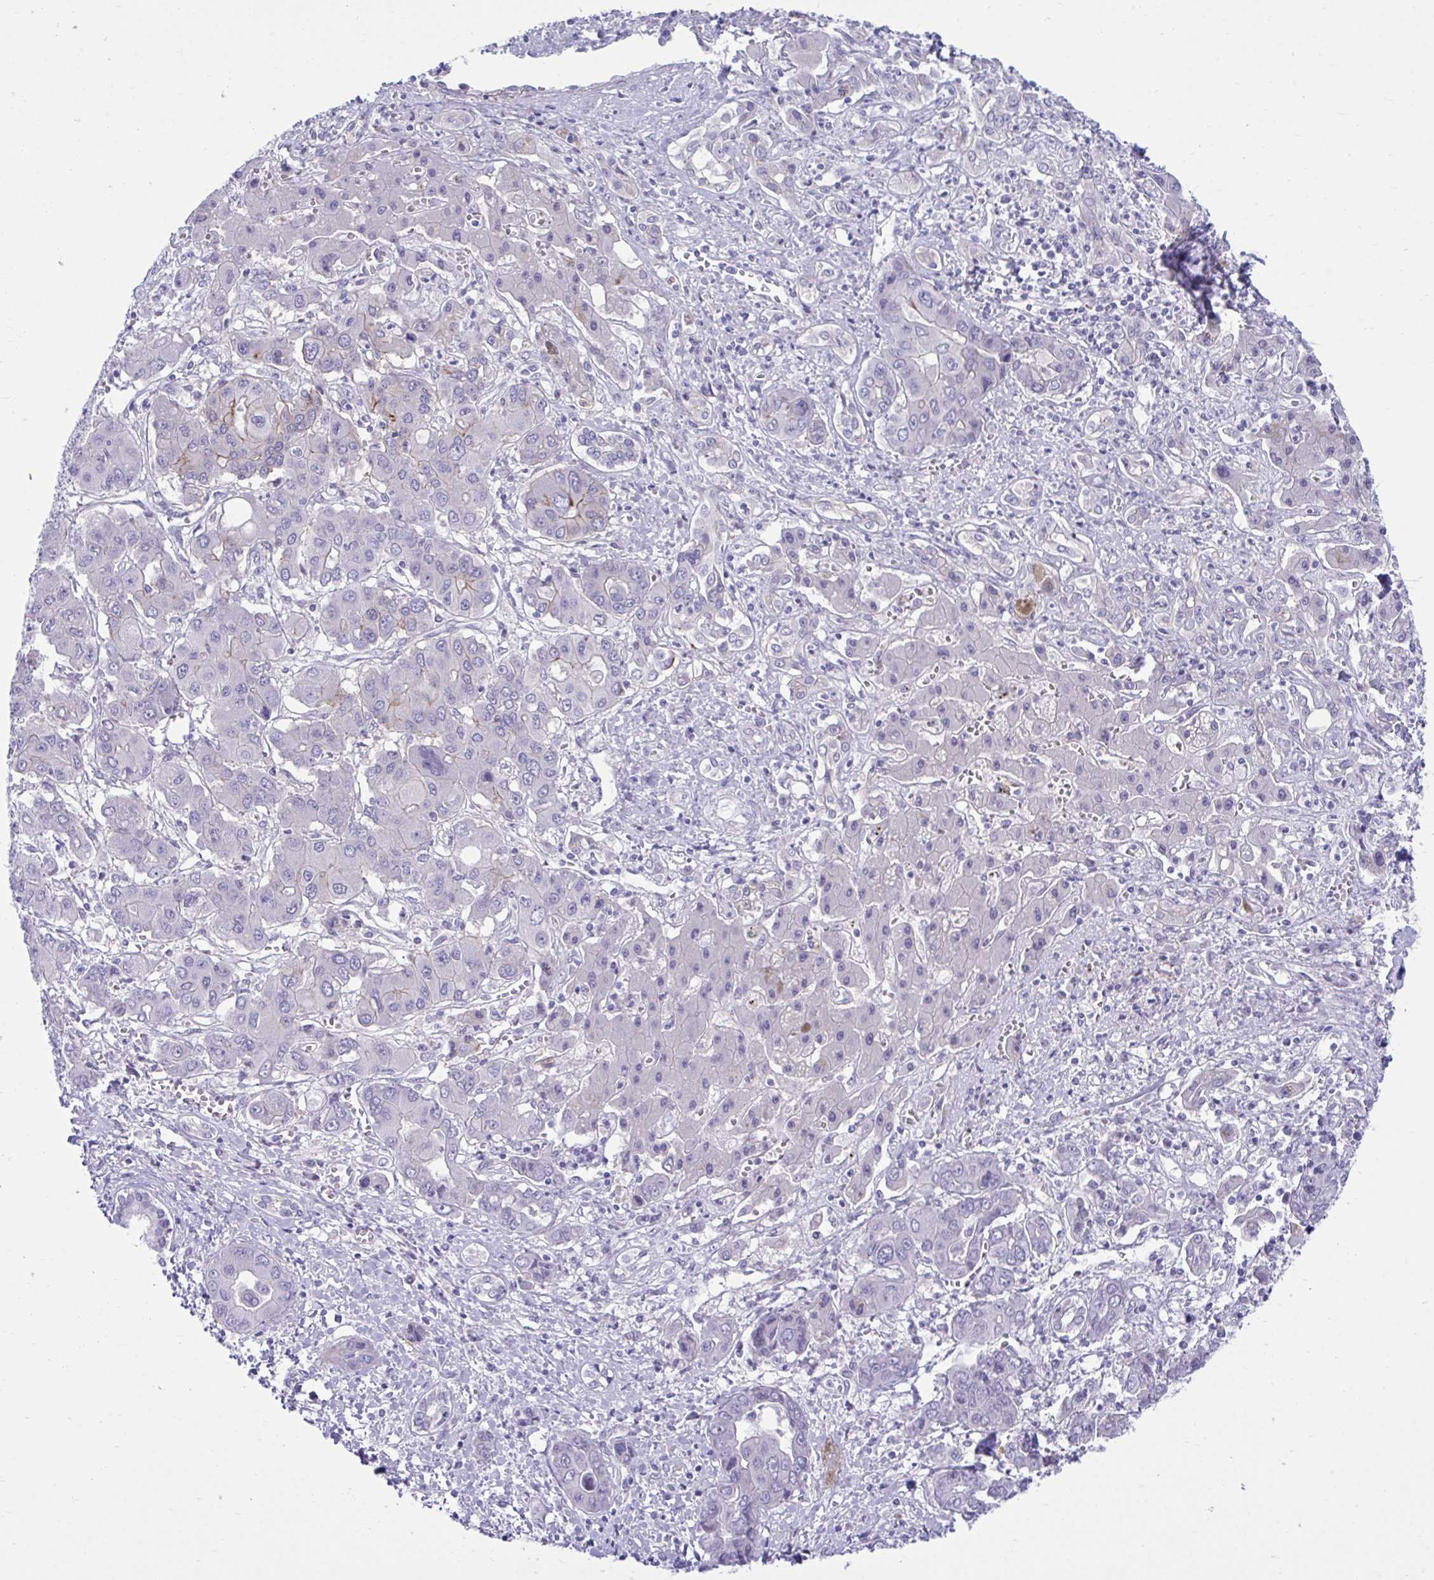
{"staining": {"intensity": "negative", "quantity": "none", "location": "none"}, "tissue": "liver cancer", "cell_type": "Tumor cells", "image_type": "cancer", "snomed": [{"axis": "morphology", "description": "Cholangiocarcinoma"}, {"axis": "topography", "description": "Liver"}], "caption": "DAB (3,3'-diaminobenzidine) immunohistochemical staining of human liver cancer shows no significant staining in tumor cells. (DAB (3,3'-diaminobenzidine) IHC with hematoxylin counter stain).", "gene": "MED9", "patient": {"sex": "male", "age": 67}}